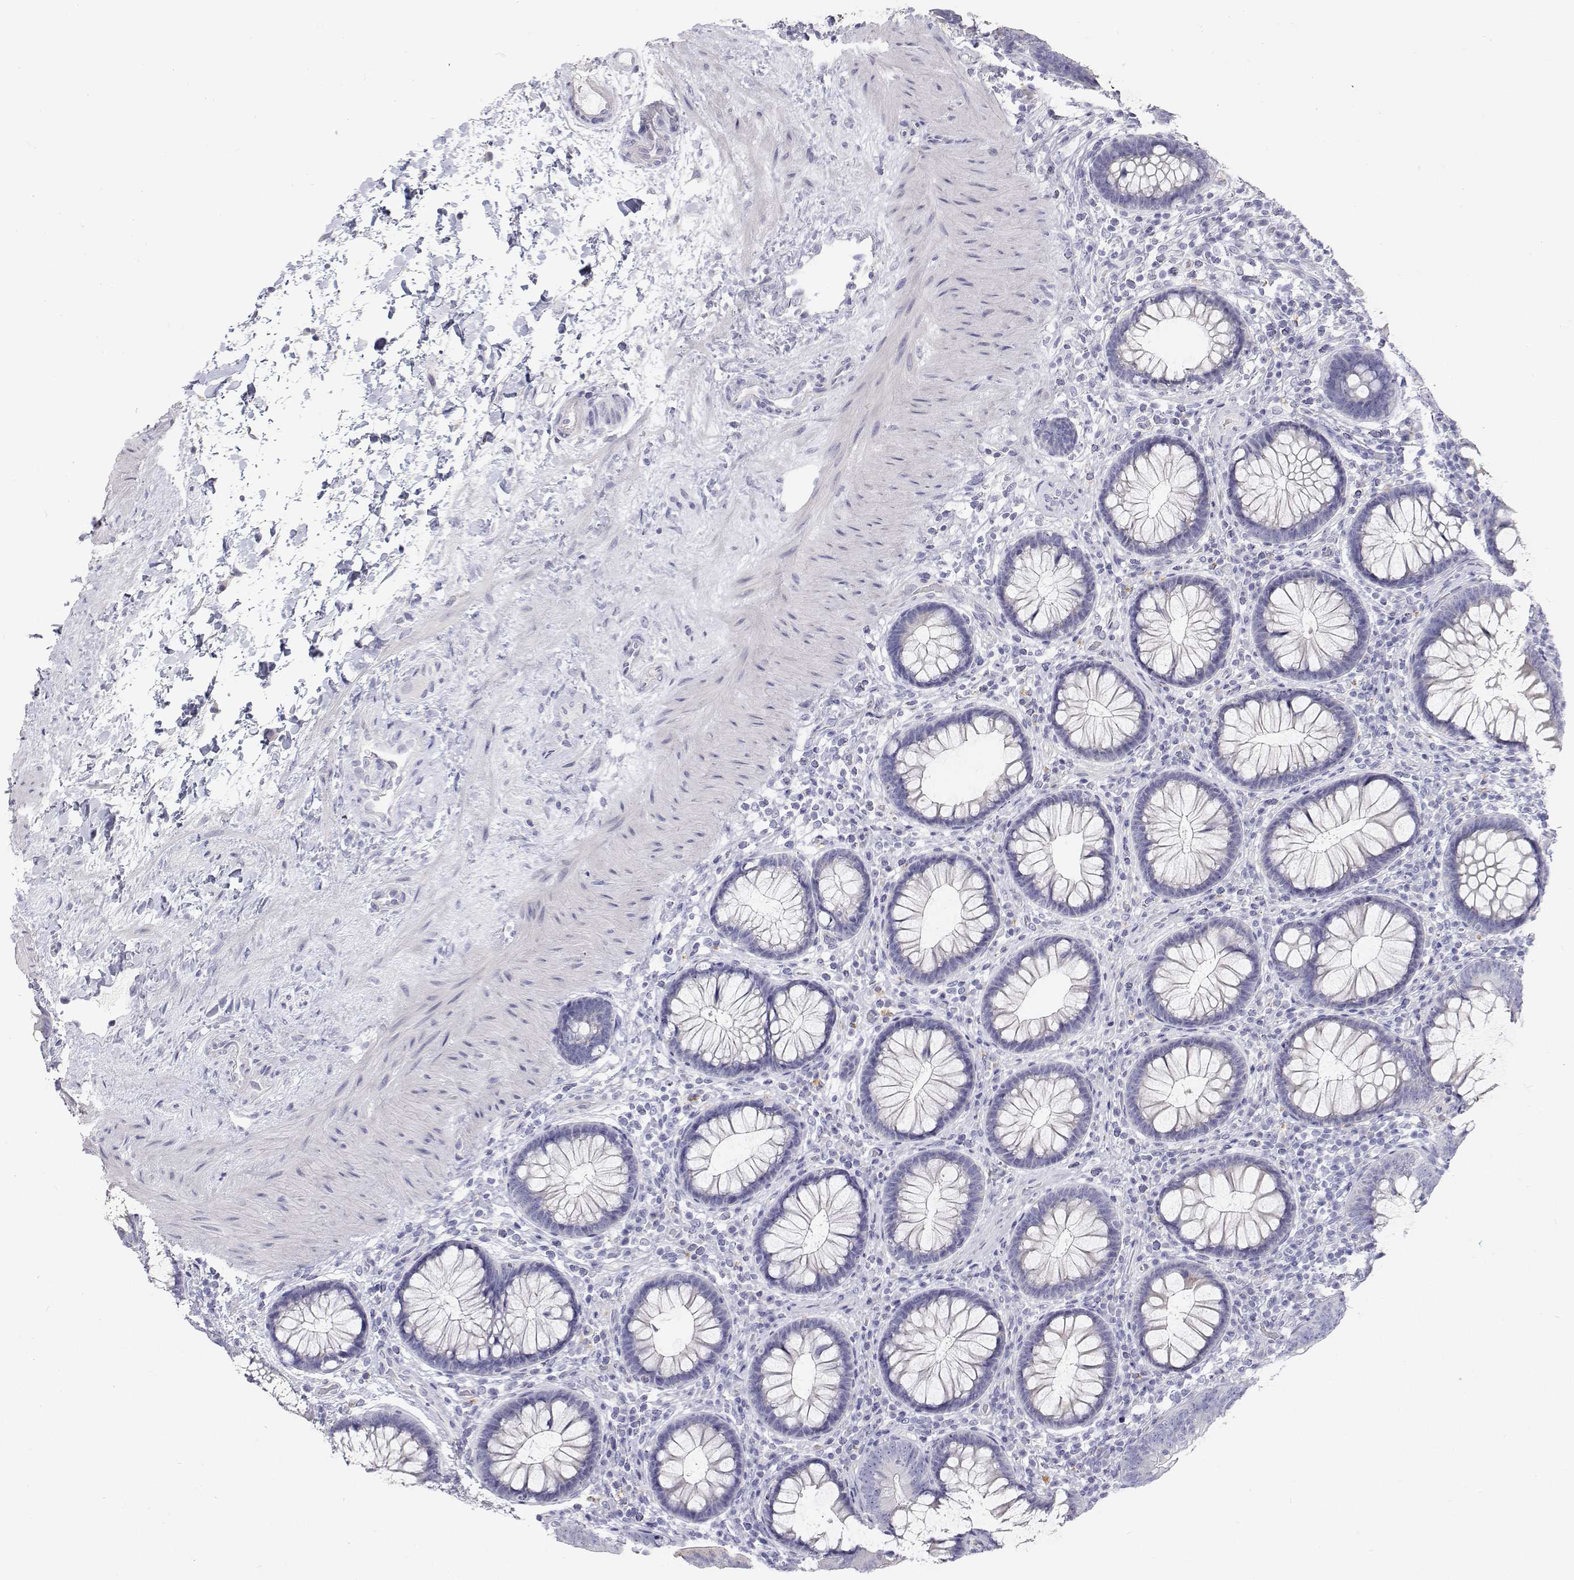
{"staining": {"intensity": "negative", "quantity": "none", "location": "none"}, "tissue": "colon", "cell_type": "Endothelial cells", "image_type": "normal", "snomed": [{"axis": "morphology", "description": "Normal tissue, NOS"}, {"axis": "morphology", "description": "Adenoma, NOS"}, {"axis": "topography", "description": "Soft tissue"}, {"axis": "topography", "description": "Colon"}], "caption": "IHC of unremarkable colon demonstrates no expression in endothelial cells.", "gene": "NCR2", "patient": {"sex": "male", "age": 47}}